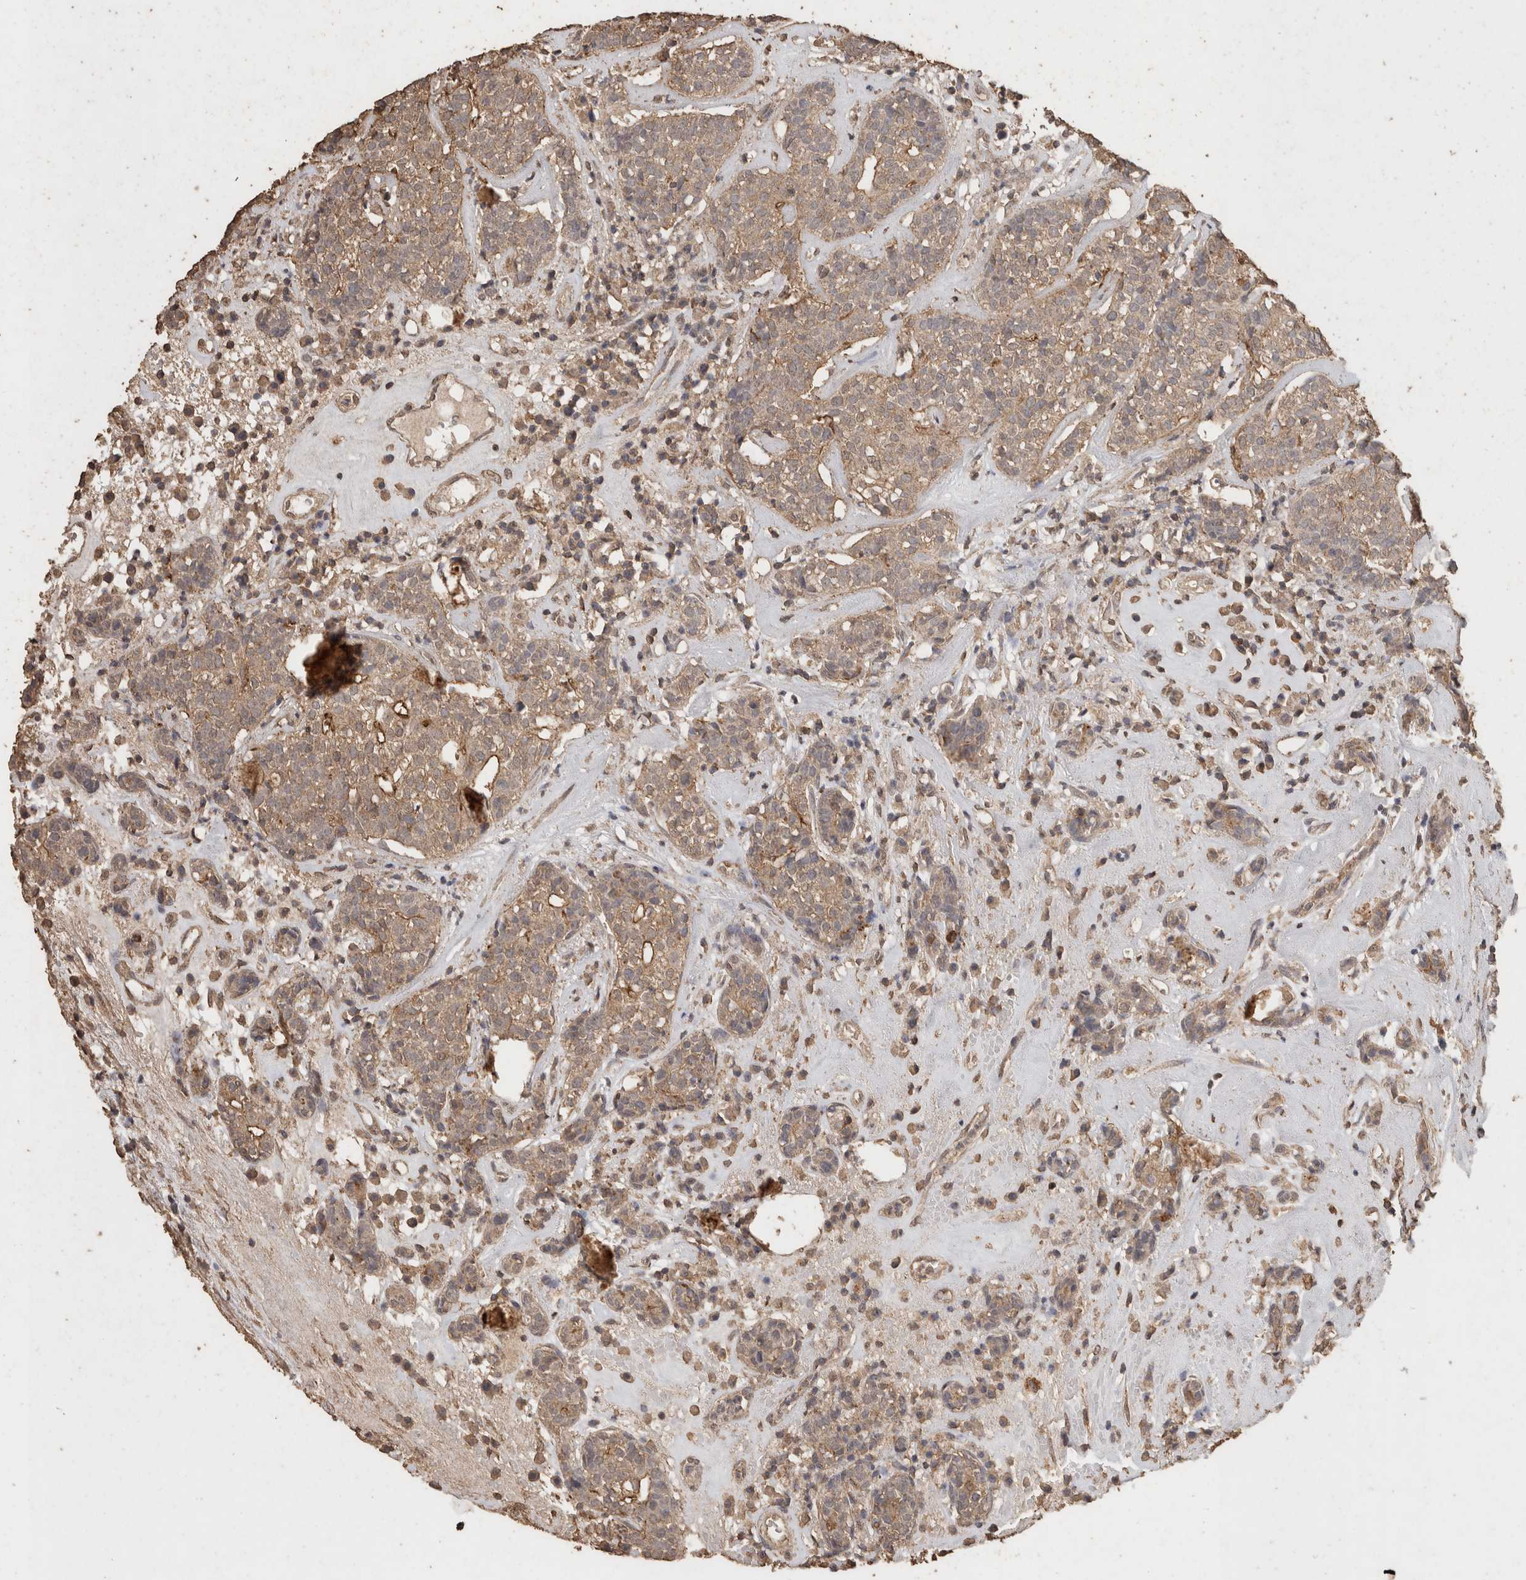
{"staining": {"intensity": "weak", "quantity": ">75%", "location": "cytoplasmic/membranous"}, "tissue": "head and neck cancer", "cell_type": "Tumor cells", "image_type": "cancer", "snomed": [{"axis": "morphology", "description": "Adenocarcinoma, NOS"}, {"axis": "topography", "description": "Salivary gland"}, {"axis": "topography", "description": "Head-Neck"}], "caption": "Protein expression analysis of human adenocarcinoma (head and neck) reveals weak cytoplasmic/membranous expression in approximately >75% of tumor cells.", "gene": "CX3CL1", "patient": {"sex": "female", "age": 65}}